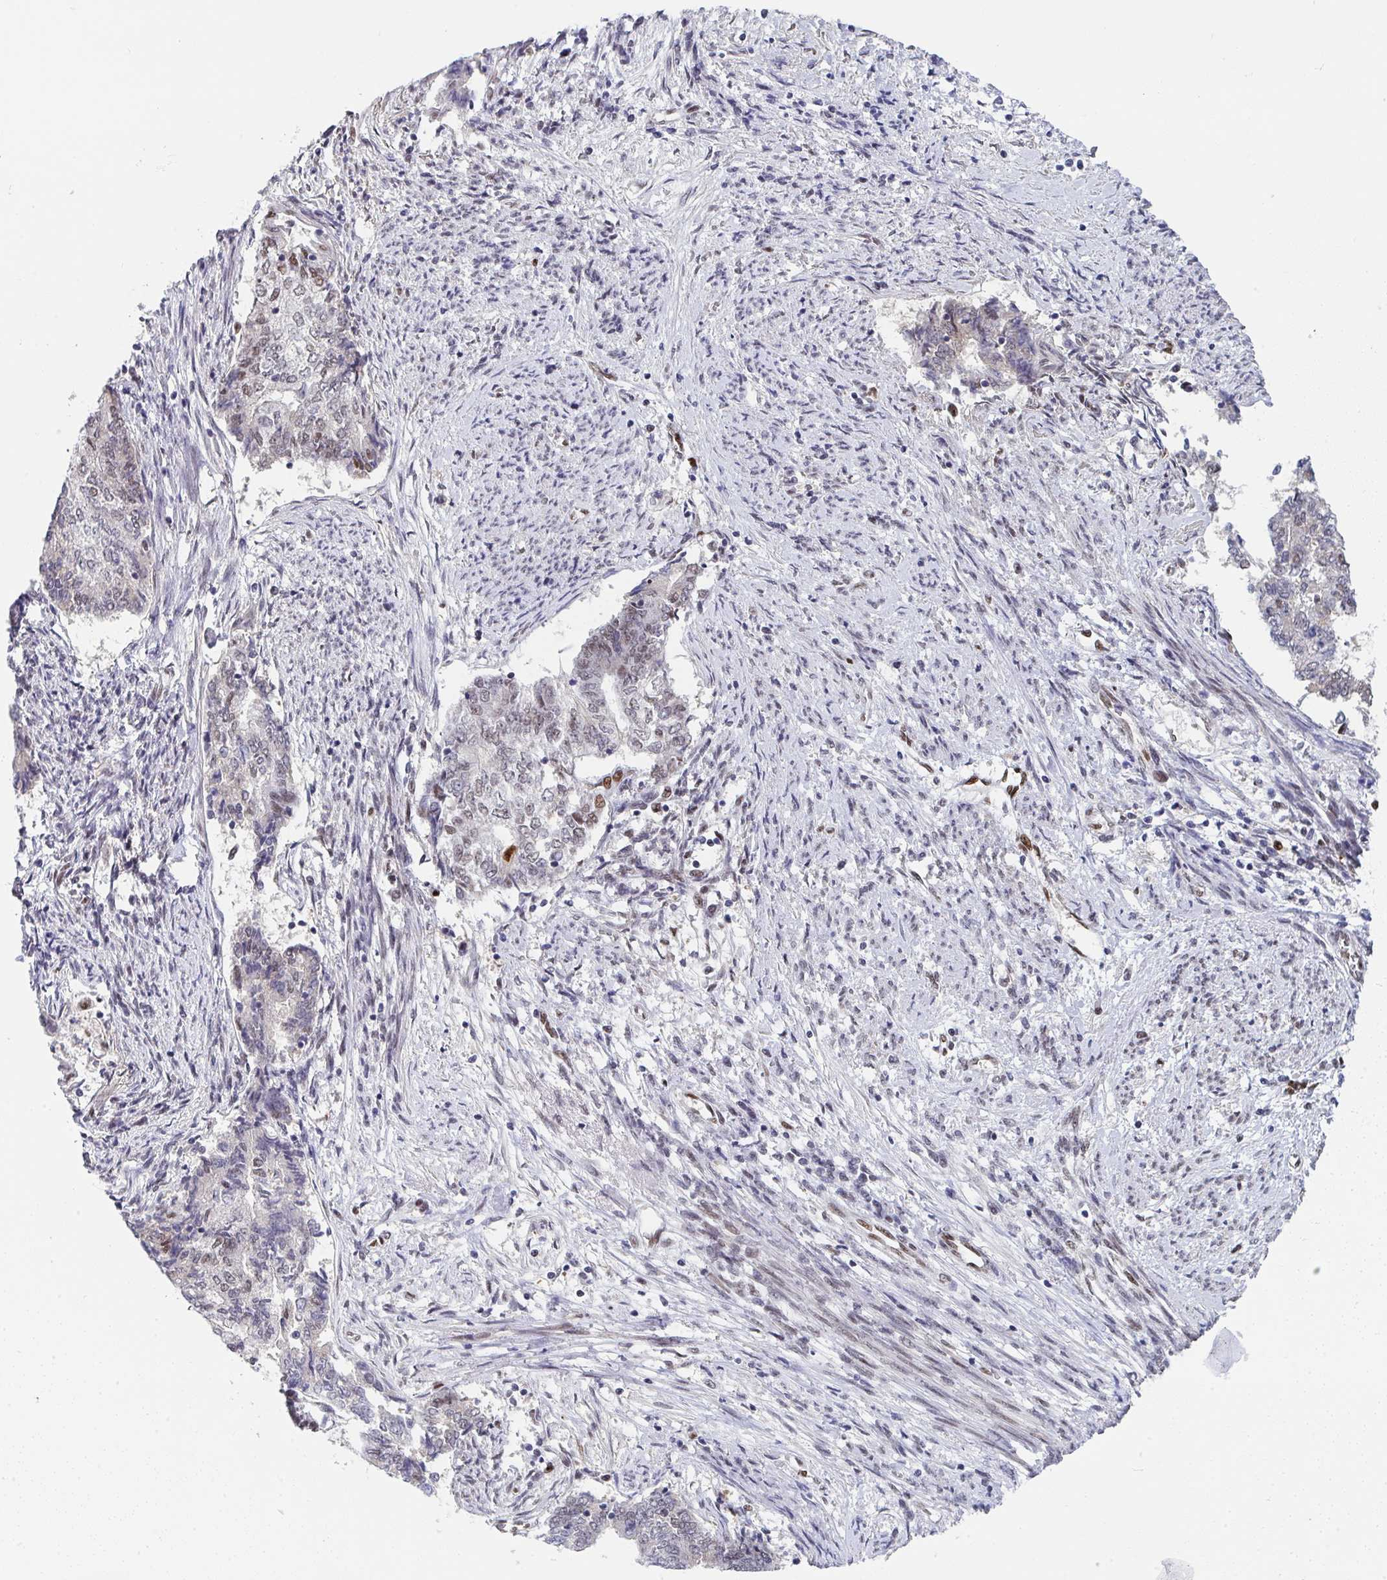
{"staining": {"intensity": "weak", "quantity": "<25%", "location": "nuclear"}, "tissue": "endometrial cancer", "cell_type": "Tumor cells", "image_type": "cancer", "snomed": [{"axis": "morphology", "description": "Adenocarcinoma, NOS"}, {"axis": "topography", "description": "Endometrium"}], "caption": "Photomicrograph shows no protein staining in tumor cells of endometrial adenocarcinoma tissue. (Stains: DAB (3,3'-diaminobenzidine) immunohistochemistry (IHC) with hematoxylin counter stain, Microscopy: brightfield microscopy at high magnification).", "gene": "JDP2", "patient": {"sex": "female", "age": 65}}